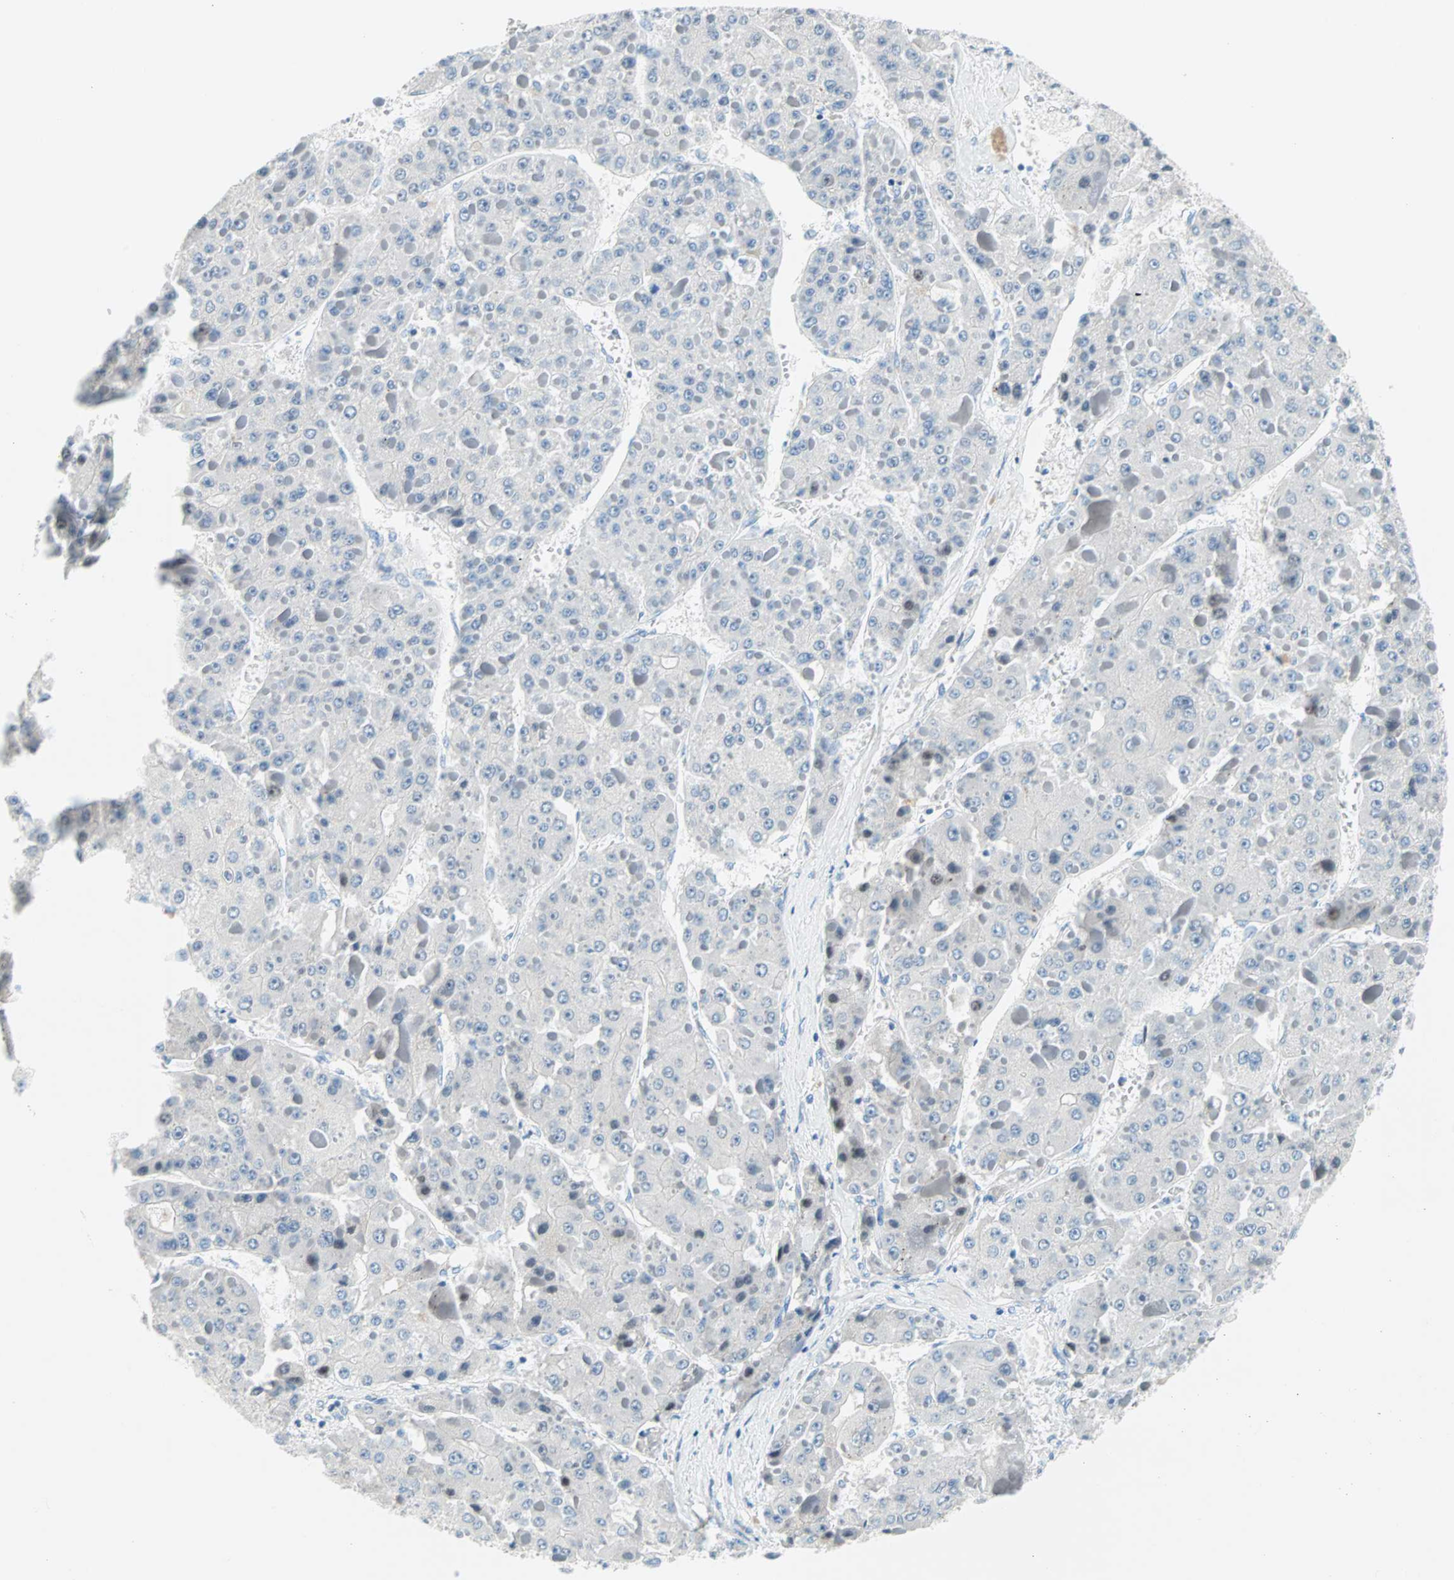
{"staining": {"intensity": "negative", "quantity": "none", "location": "none"}, "tissue": "liver cancer", "cell_type": "Tumor cells", "image_type": "cancer", "snomed": [{"axis": "morphology", "description": "Carcinoma, Hepatocellular, NOS"}, {"axis": "topography", "description": "Liver"}], "caption": "Micrograph shows no protein positivity in tumor cells of liver hepatocellular carcinoma tissue. Brightfield microscopy of immunohistochemistry (IHC) stained with DAB (3,3'-diaminobenzidine) (brown) and hematoxylin (blue), captured at high magnification.", "gene": "TMEM163", "patient": {"sex": "female", "age": 73}}